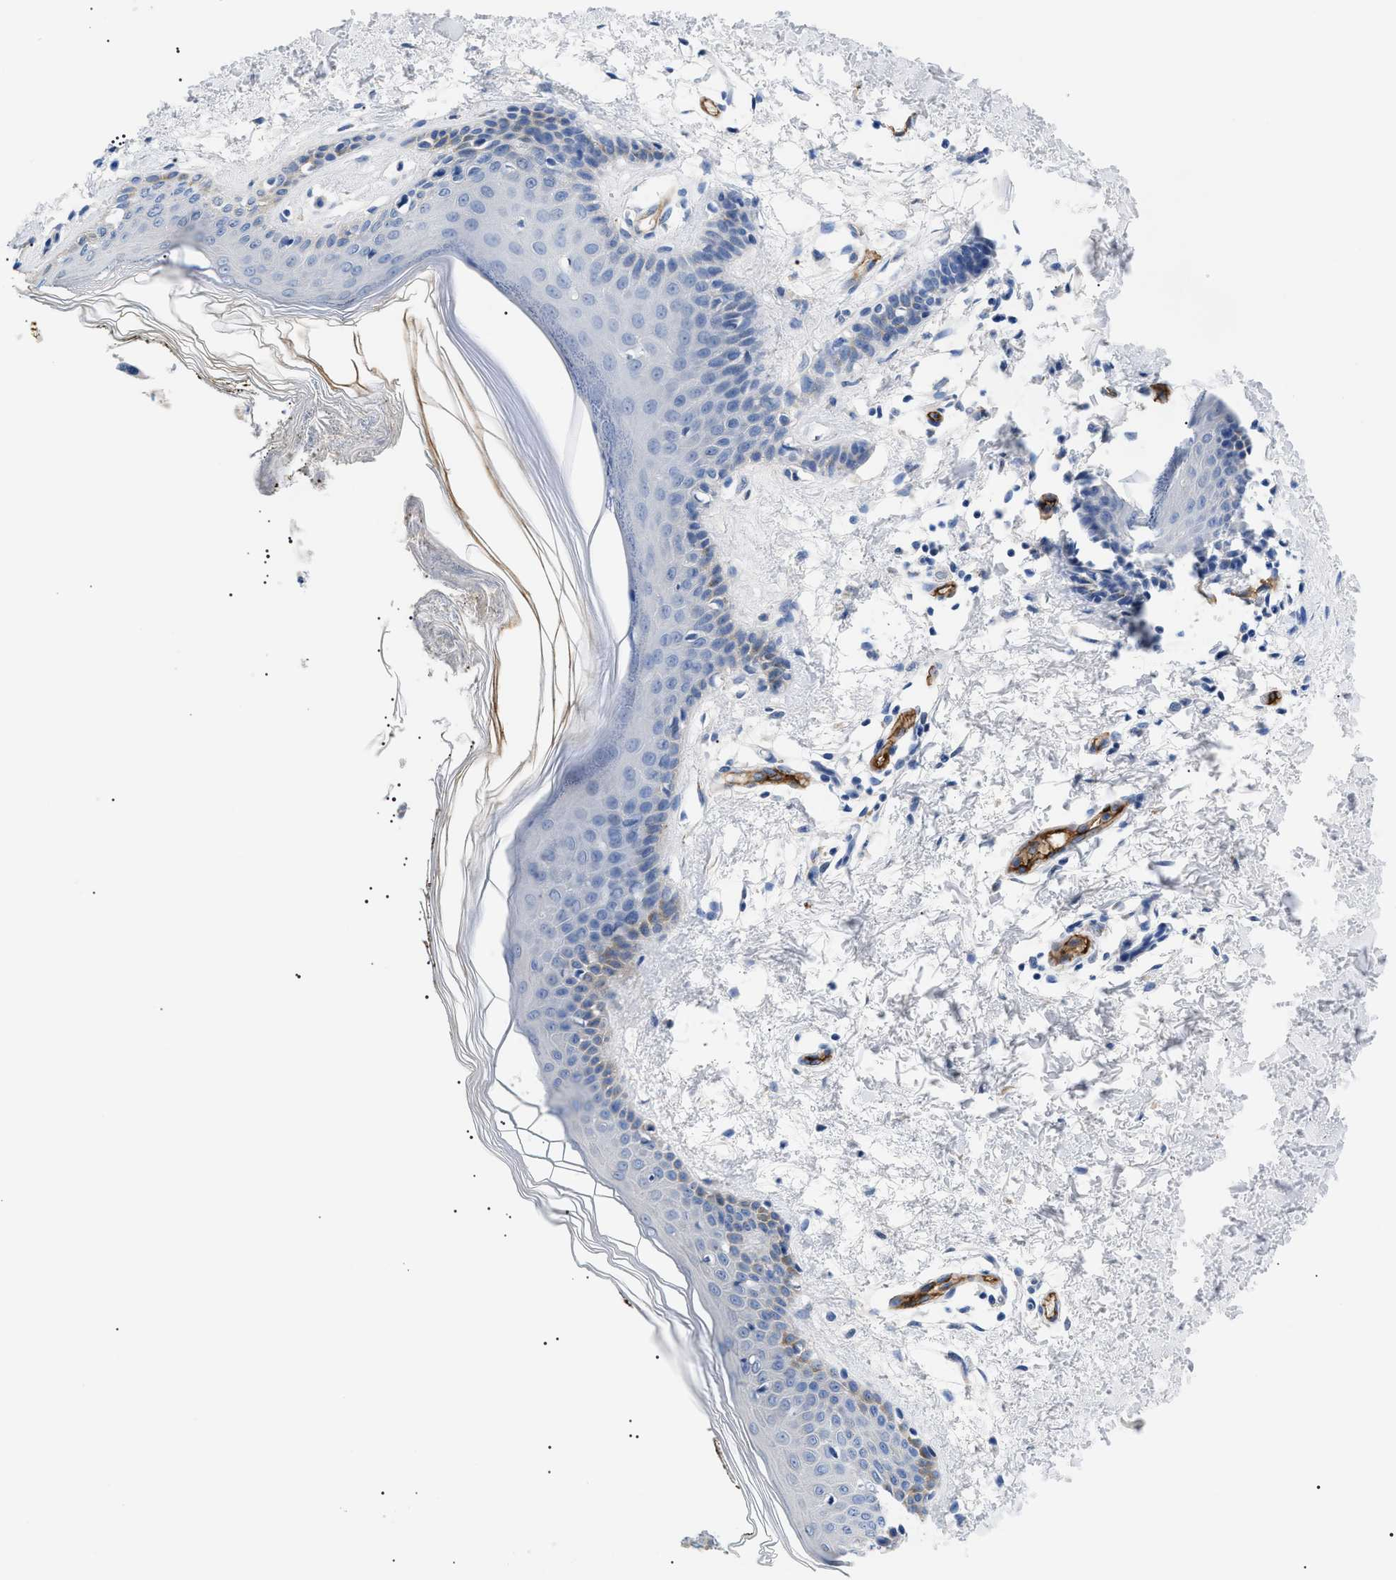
{"staining": {"intensity": "negative", "quantity": "none", "location": "none"}, "tissue": "skin", "cell_type": "Fibroblasts", "image_type": "normal", "snomed": [{"axis": "morphology", "description": "Normal tissue, NOS"}, {"axis": "topography", "description": "Skin"}], "caption": "IHC photomicrograph of normal skin stained for a protein (brown), which demonstrates no positivity in fibroblasts. (Immunohistochemistry, brightfield microscopy, high magnification).", "gene": "ACKR1", "patient": {"sex": "male", "age": 53}}